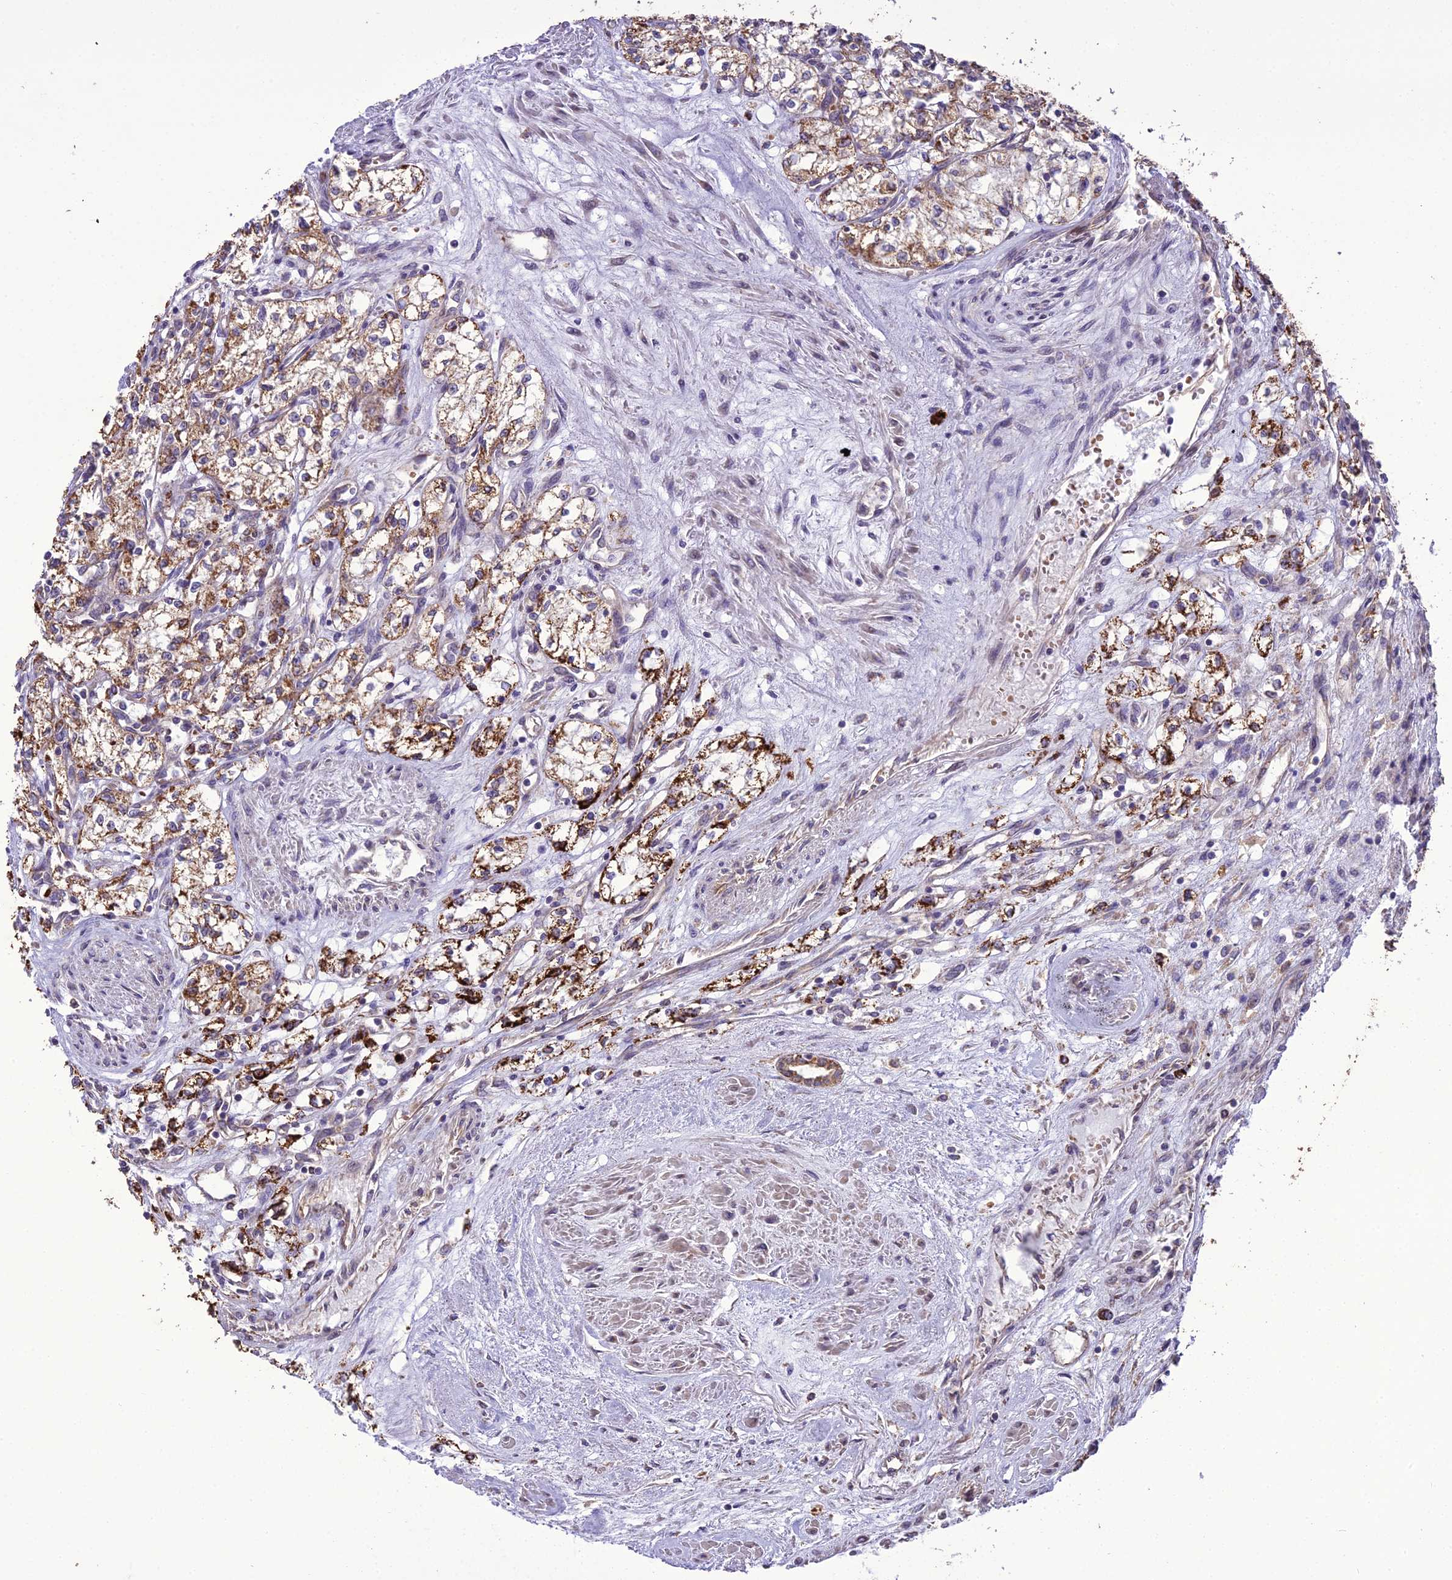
{"staining": {"intensity": "moderate", "quantity": ">75%", "location": "cytoplasmic/membranous"}, "tissue": "renal cancer", "cell_type": "Tumor cells", "image_type": "cancer", "snomed": [{"axis": "morphology", "description": "Adenocarcinoma, NOS"}, {"axis": "topography", "description": "Kidney"}], "caption": "A brown stain shows moderate cytoplasmic/membranous expression of a protein in renal adenocarcinoma tumor cells. The staining was performed using DAB (3,3'-diaminobenzidine) to visualize the protein expression in brown, while the nuclei were stained in blue with hematoxylin (Magnification: 20x).", "gene": "TBC1D24", "patient": {"sex": "male", "age": 59}}